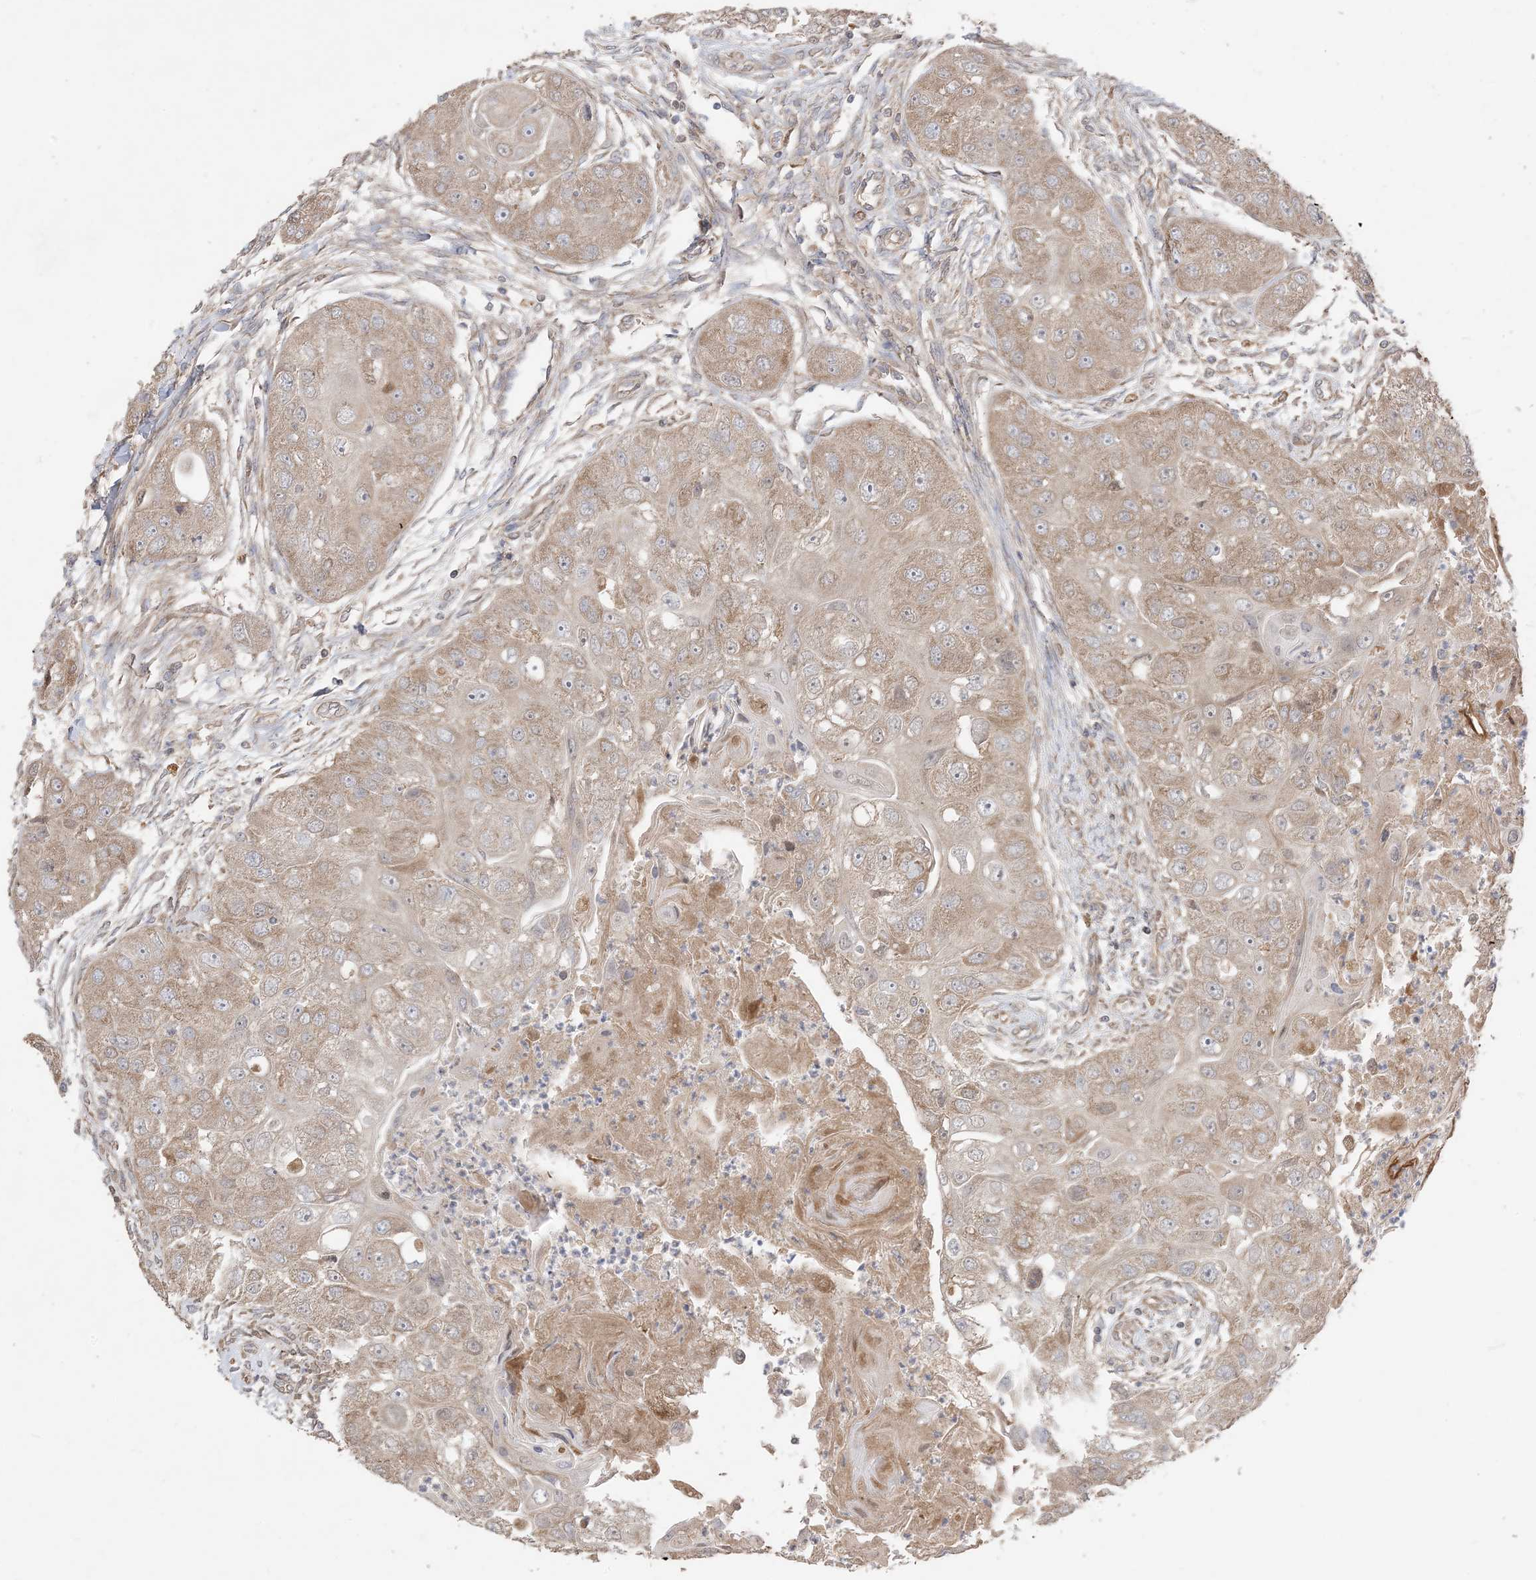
{"staining": {"intensity": "moderate", "quantity": ">75%", "location": "cytoplasmic/membranous"}, "tissue": "head and neck cancer", "cell_type": "Tumor cells", "image_type": "cancer", "snomed": [{"axis": "morphology", "description": "Normal tissue, NOS"}, {"axis": "morphology", "description": "Squamous cell carcinoma, NOS"}, {"axis": "topography", "description": "Skeletal muscle"}, {"axis": "topography", "description": "Head-Neck"}], "caption": "The micrograph reveals immunohistochemical staining of head and neck squamous cell carcinoma. There is moderate cytoplasmic/membranous expression is identified in approximately >75% of tumor cells. Ihc stains the protein of interest in brown and the nuclei are stained blue.", "gene": "SIRT3", "patient": {"sex": "male", "age": 51}}